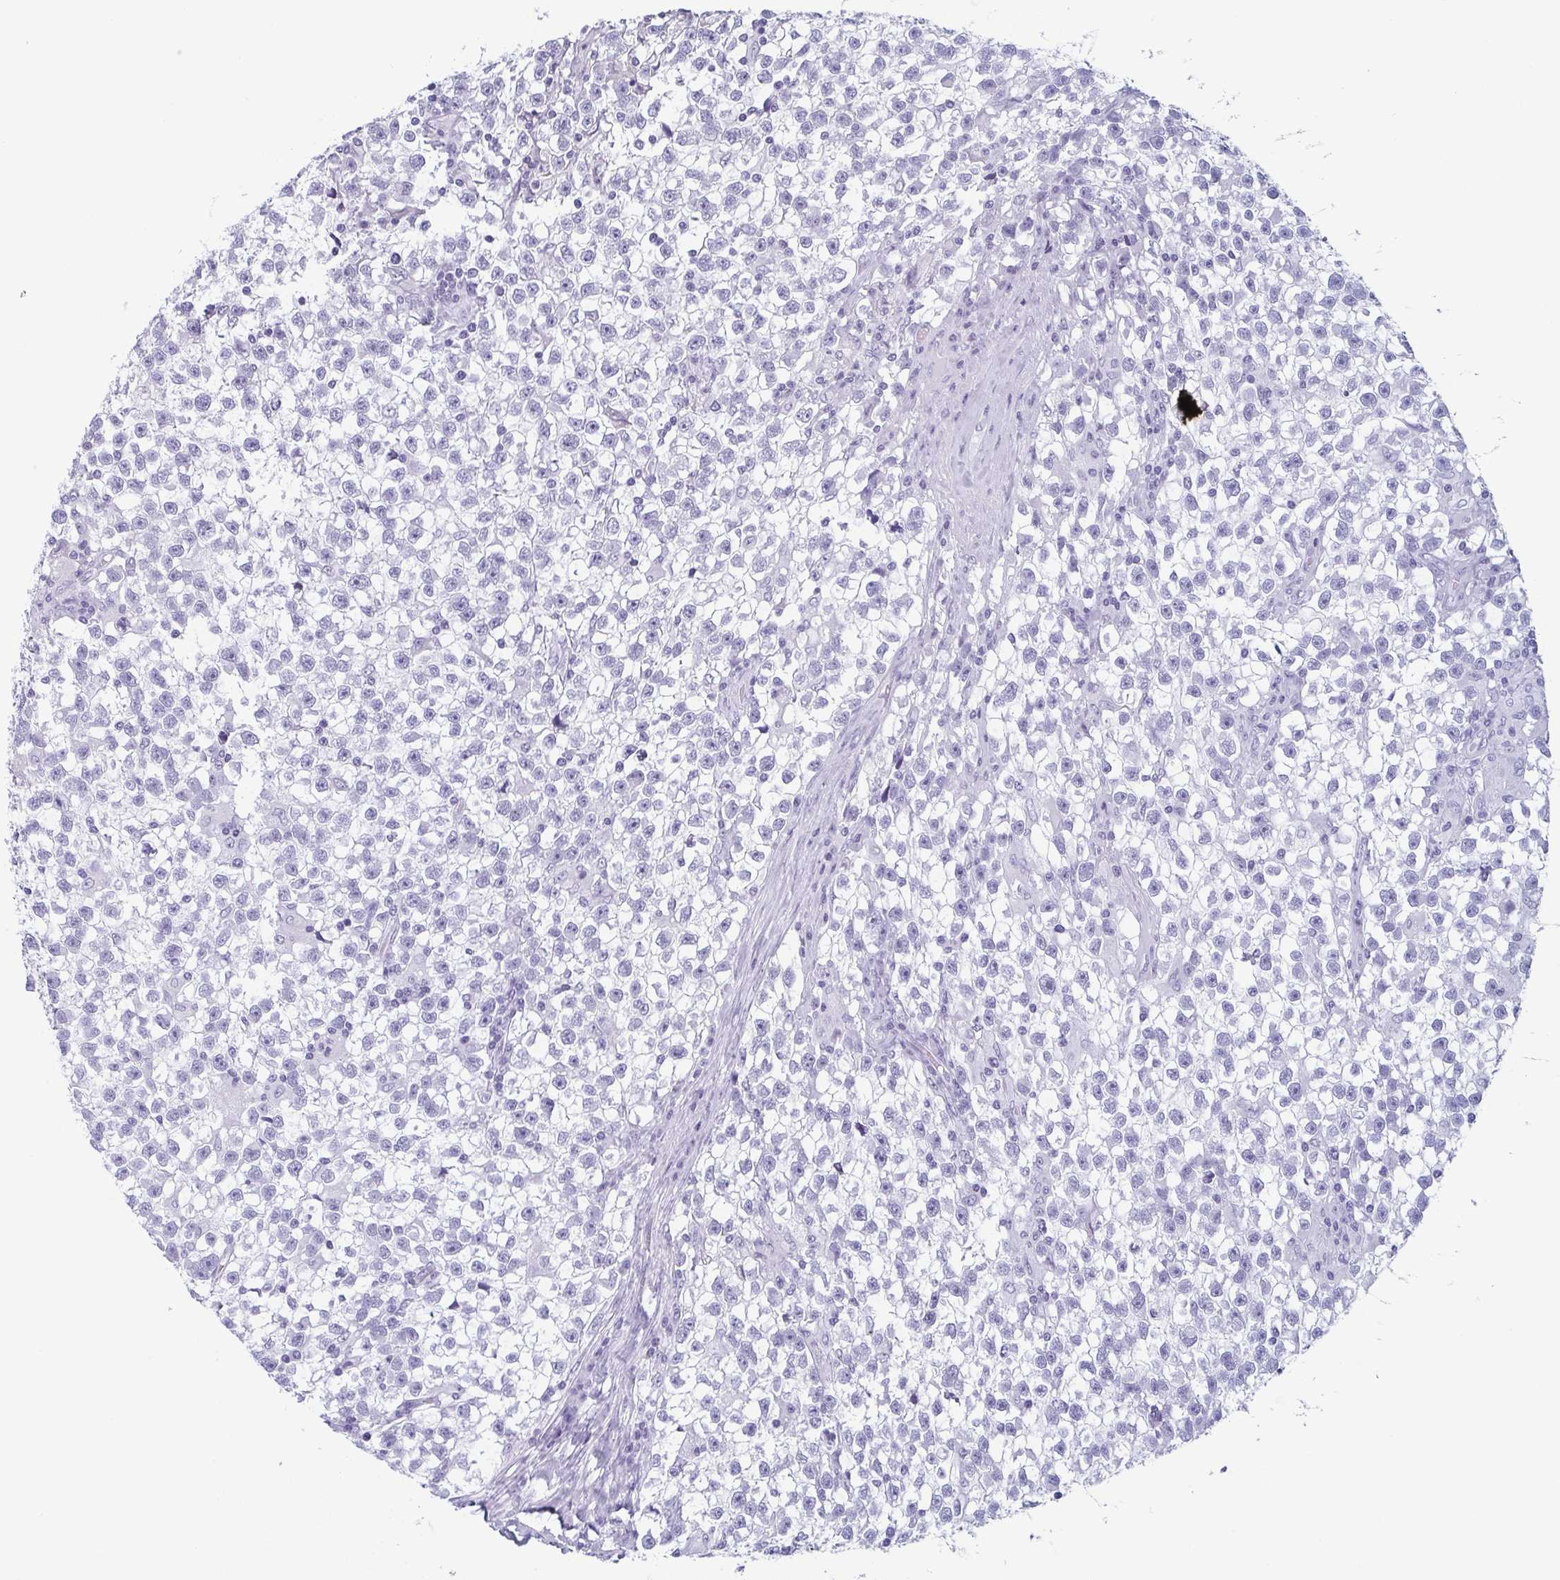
{"staining": {"intensity": "negative", "quantity": "none", "location": "none"}, "tissue": "testis cancer", "cell_type": "Tumor cells", "image_type": "cancer", "snomed": [{"axis": "morphology", "description": "Seminoma, NOS"}, {"axis": "topography", "description": "Testis"}], "caption": "Seminoma (testis) was stained to show a protein in brown. There is no significant staining in tumor cells.", "gene": "ECM1", "patient": {"sex": "male", "age": 31}}